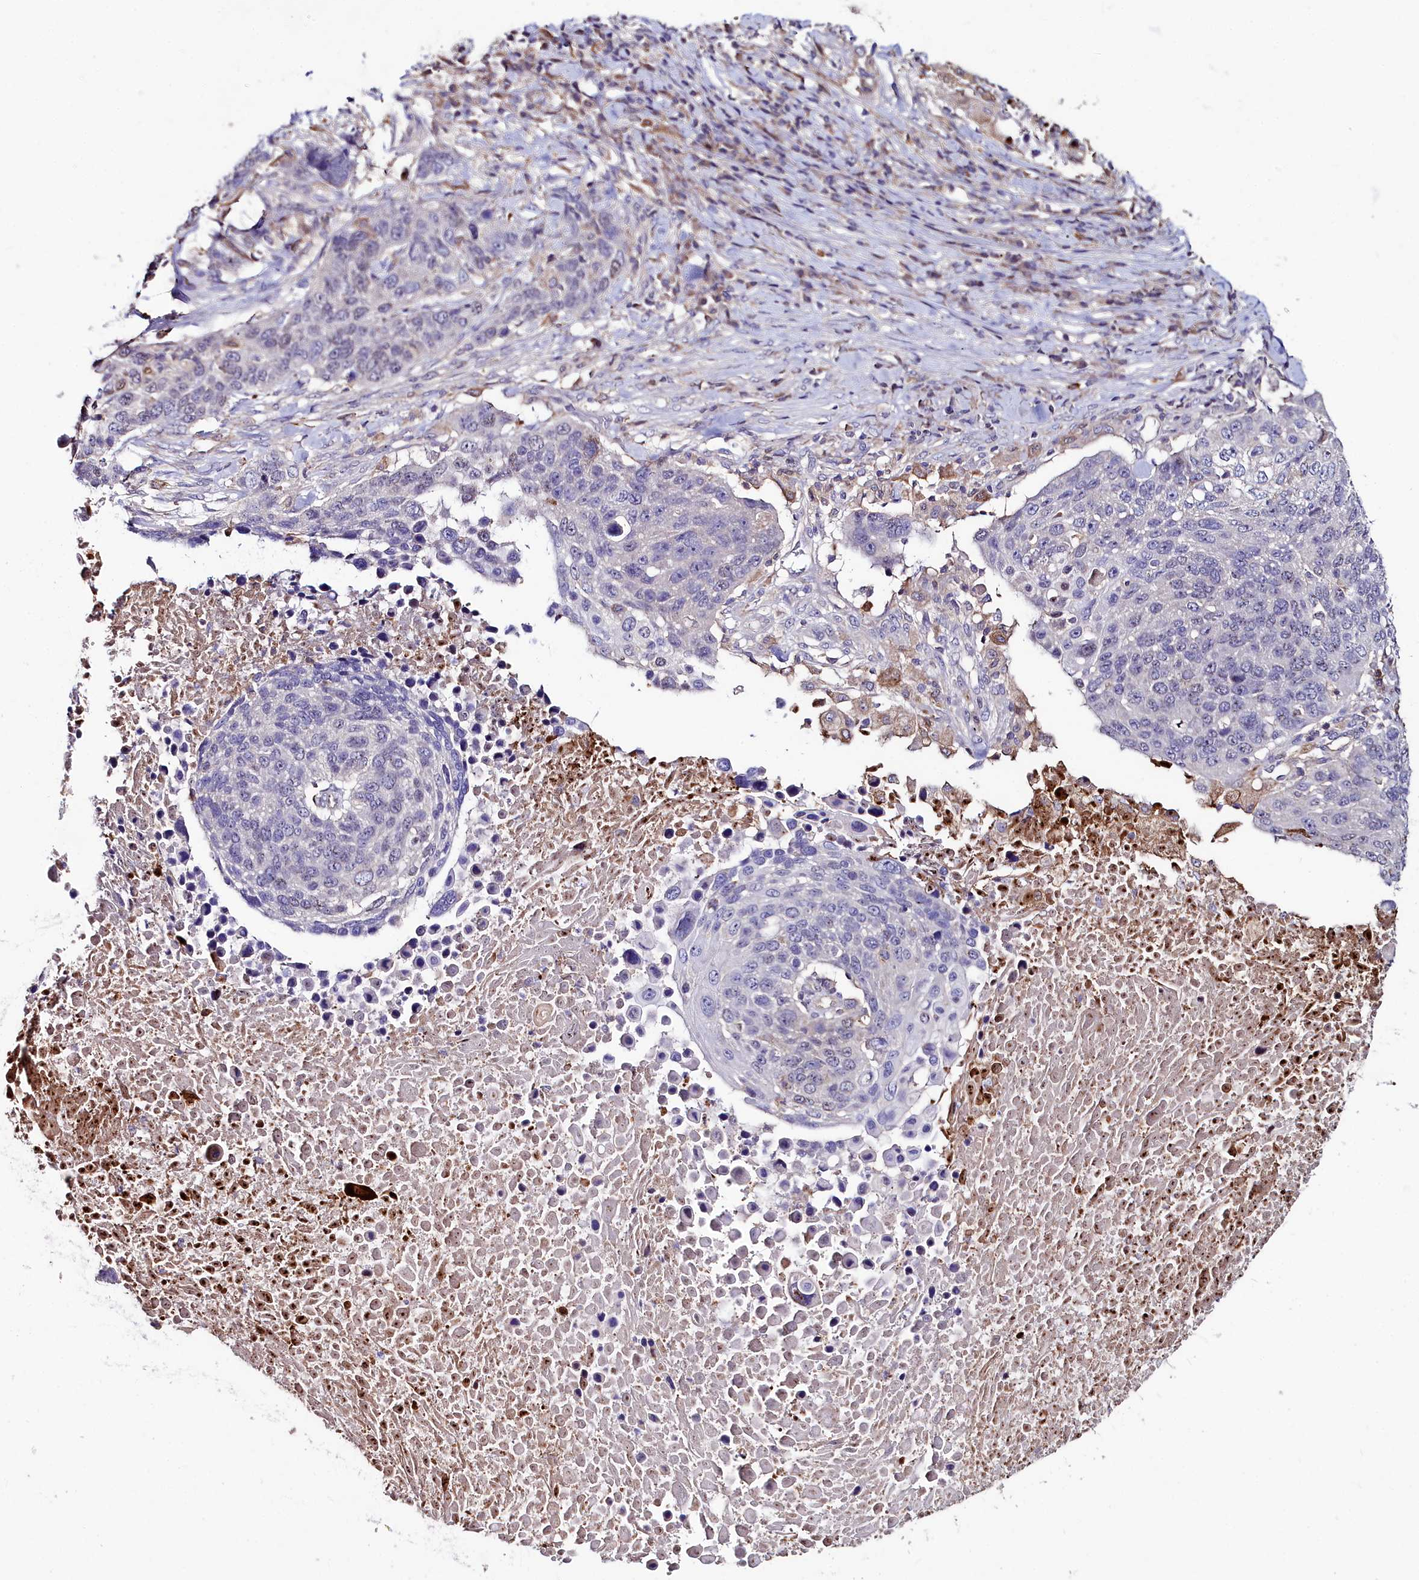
{"staining": {"intensity": "negative", "quantity": "none", "location": "none"}, "tissue": "lung cancer", "cell_type": "Tumor cells", "image_type": "cancer", "snomed": [{"axis": "morphology", "description": "Normal tissue, NOS"}, {"axis": "morphology", "description": "Squamous cell carcinoma, NOS"}, {"axis": "topography", "description": "Lymph node"}, {"axis": "topography", "description": "Lung"}], "caption": "This is an IHC histopathology image of human lung squamous cell carcinoma. There is no staining in tumor cells.", "gene": "AMBRA1", "patient": {"sex": "male", "age": 66}}